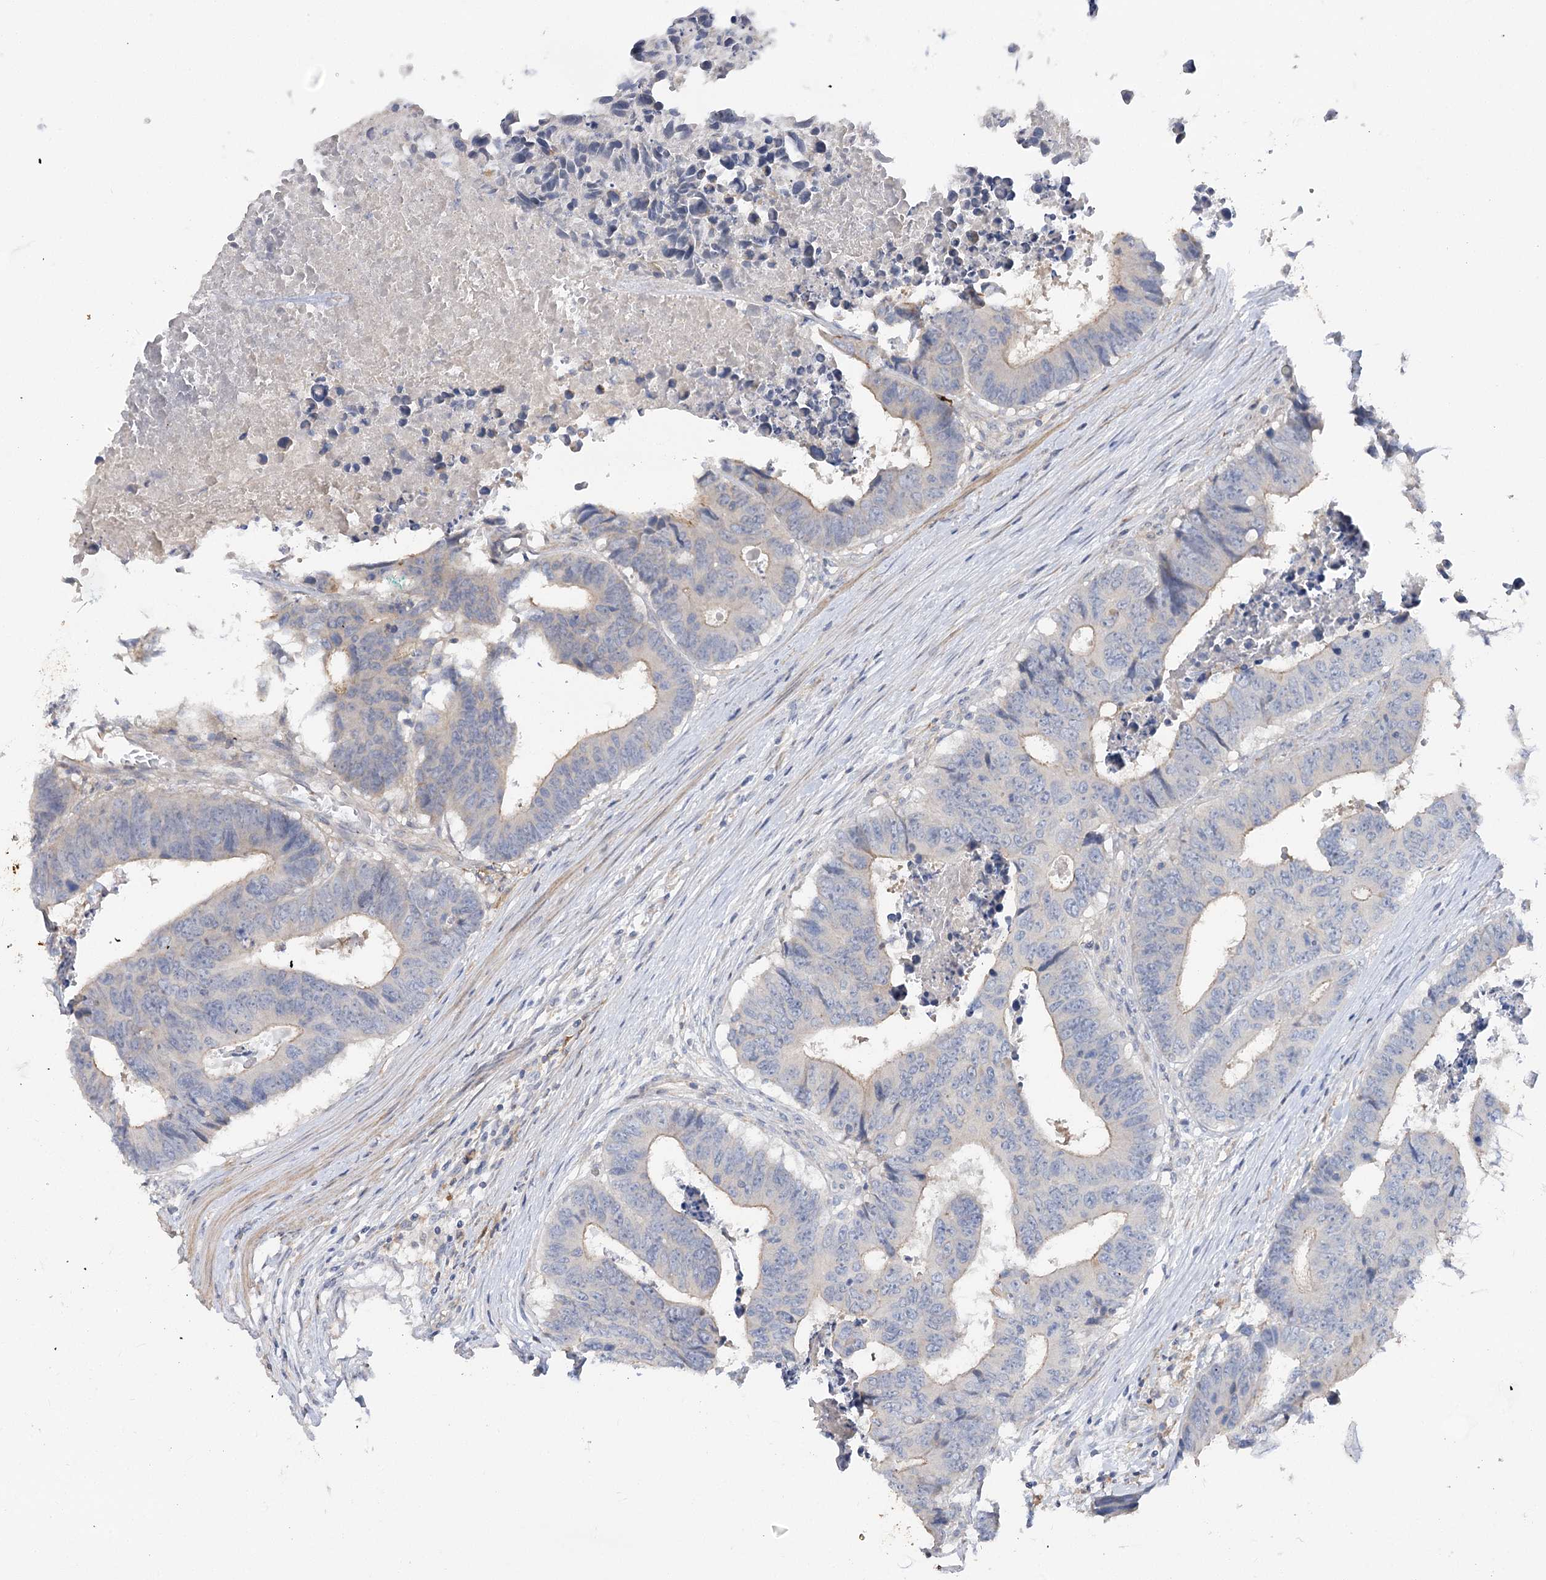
{"staining": {"intensity": "negative", "quantity": "none", "location": "none"}, "tissue": "colorectal cancer", "cell_type": "Tumor cells", "image_type": "cancer", "snomed": [{"axis": "morphology", "description": "Adenocarcinoma, NOS"}, {"axis": "topography", "description": "Rectum"}], "caption": "The photomicrograph exhibits no staining of tumor cells in adenocarcinoma (colorectal).", "gene": "SCN11A", "patient": {"sex": "male", "age": 84}}